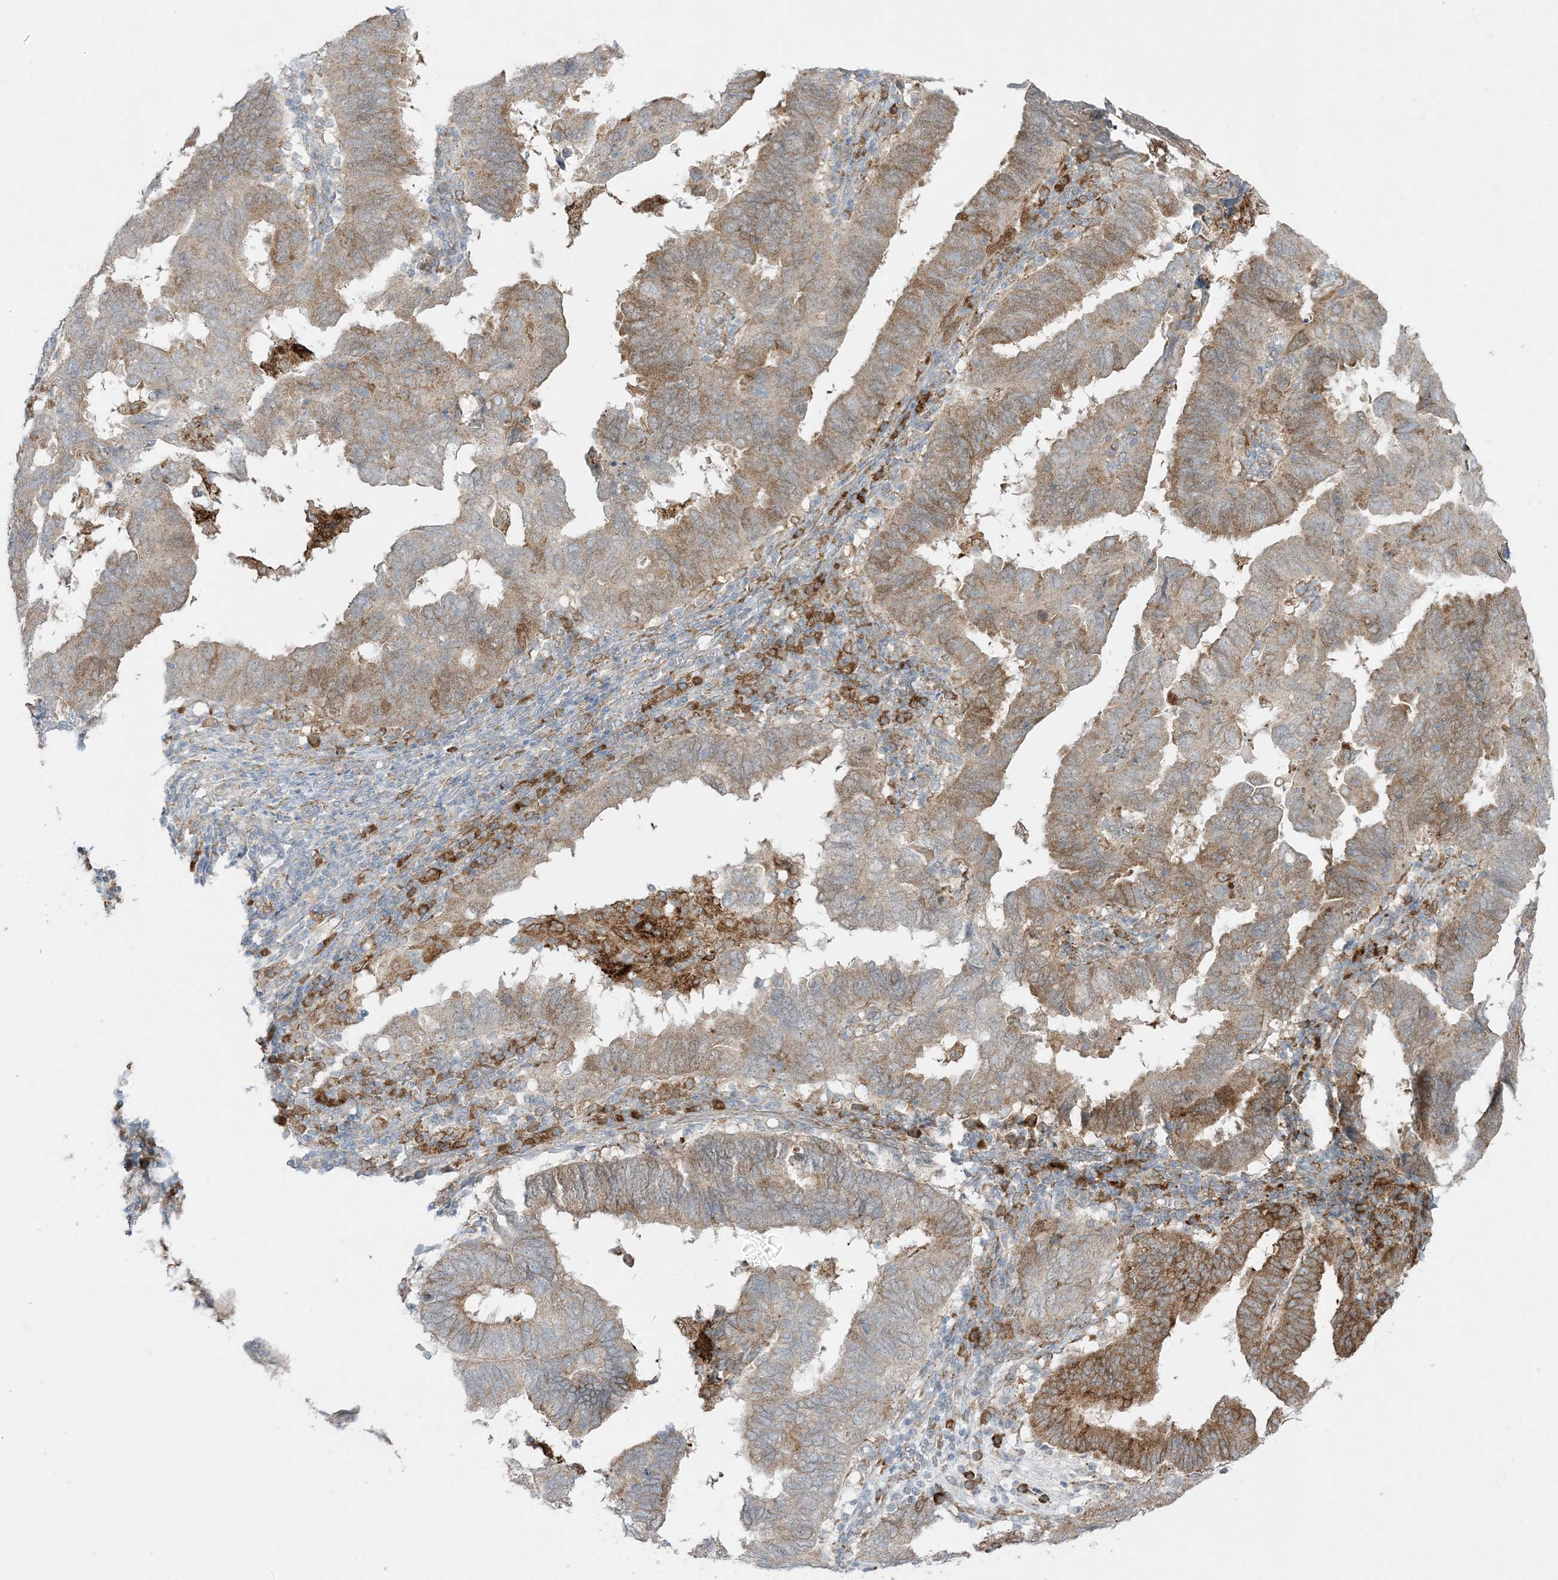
{"staining": {"intensity": "moderate", "quantity": ">75%", "location": "cytoplasmic/membranous"}, "tissue": "endometrial cancer", "cell_type": "Tumor cells", "image_type": "cancer", "snomed": [{"axis": "morphology", "description": "Adenocarcinoma, NOS"}, {"axis": "topography", "description": "Uterus"}], "caption": "Tumor cells demonstrate moderate cytoplasmic/membranous staining in about >75% of cells in endometrial adenocarcinoma.", "gene": "ODC1", "patient": {"sex": "female", "age": 77}}